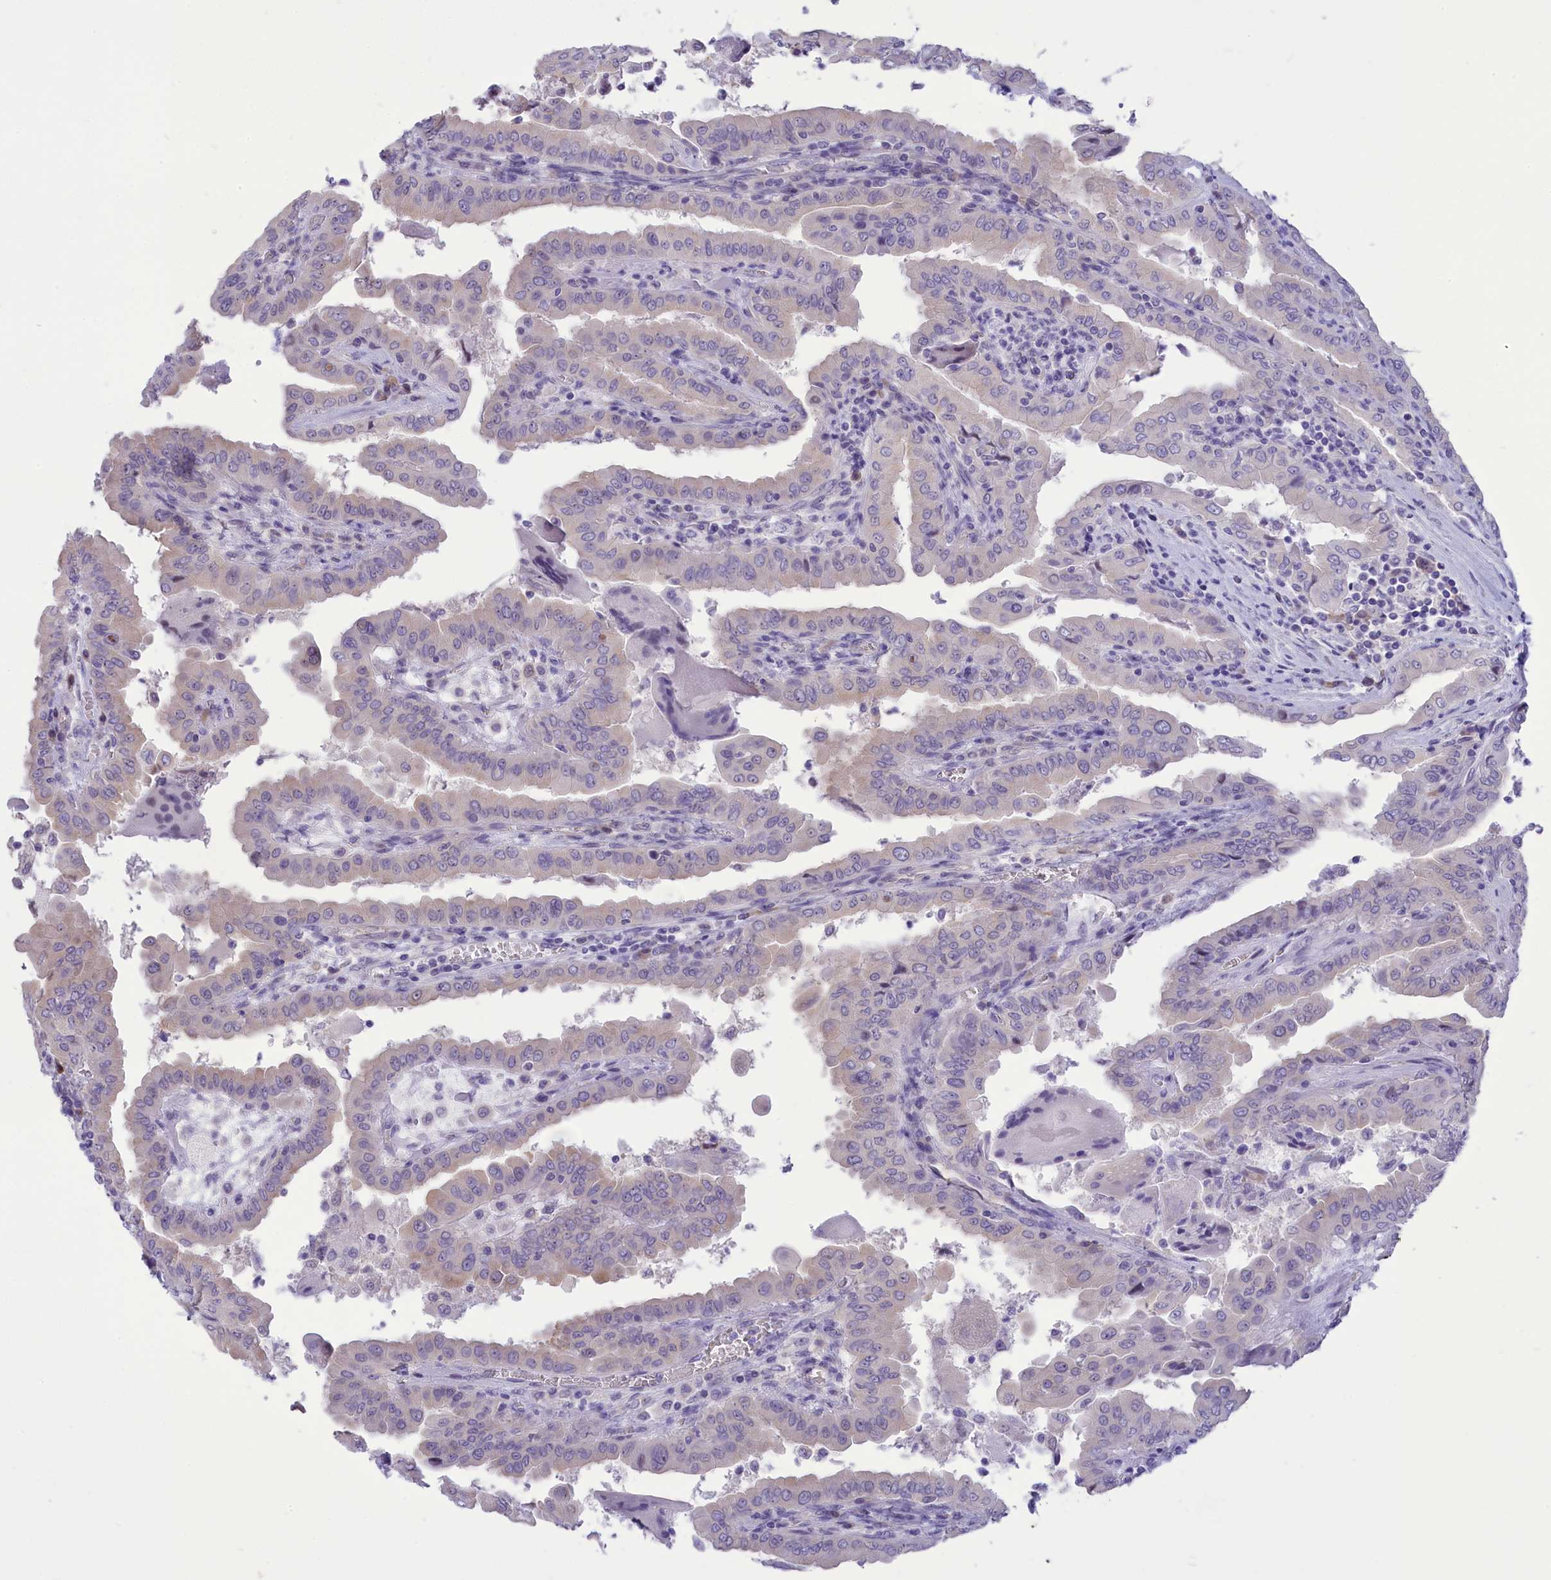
{"staining": {"intensity": "negative", "quantity": "none", "location": "none"}, "tissue": "thyroid cancer", "cell_type": "Tumor cells", "image_type": "cancer", "snomed": [{"axis": "morphology", "description": "Papillary adenocarcinoma, NOS"}, {"axis": "topography", "description": "Thyroid gland"}], "caption": "Micrograph shows no protein expression in tumor cells of thyroid cancer (papillary adenocarcinoma) tissue. Nuclei are stained in blue.", "gene": "DCAF16", "patient": {"sex": "male", "age": 33}}